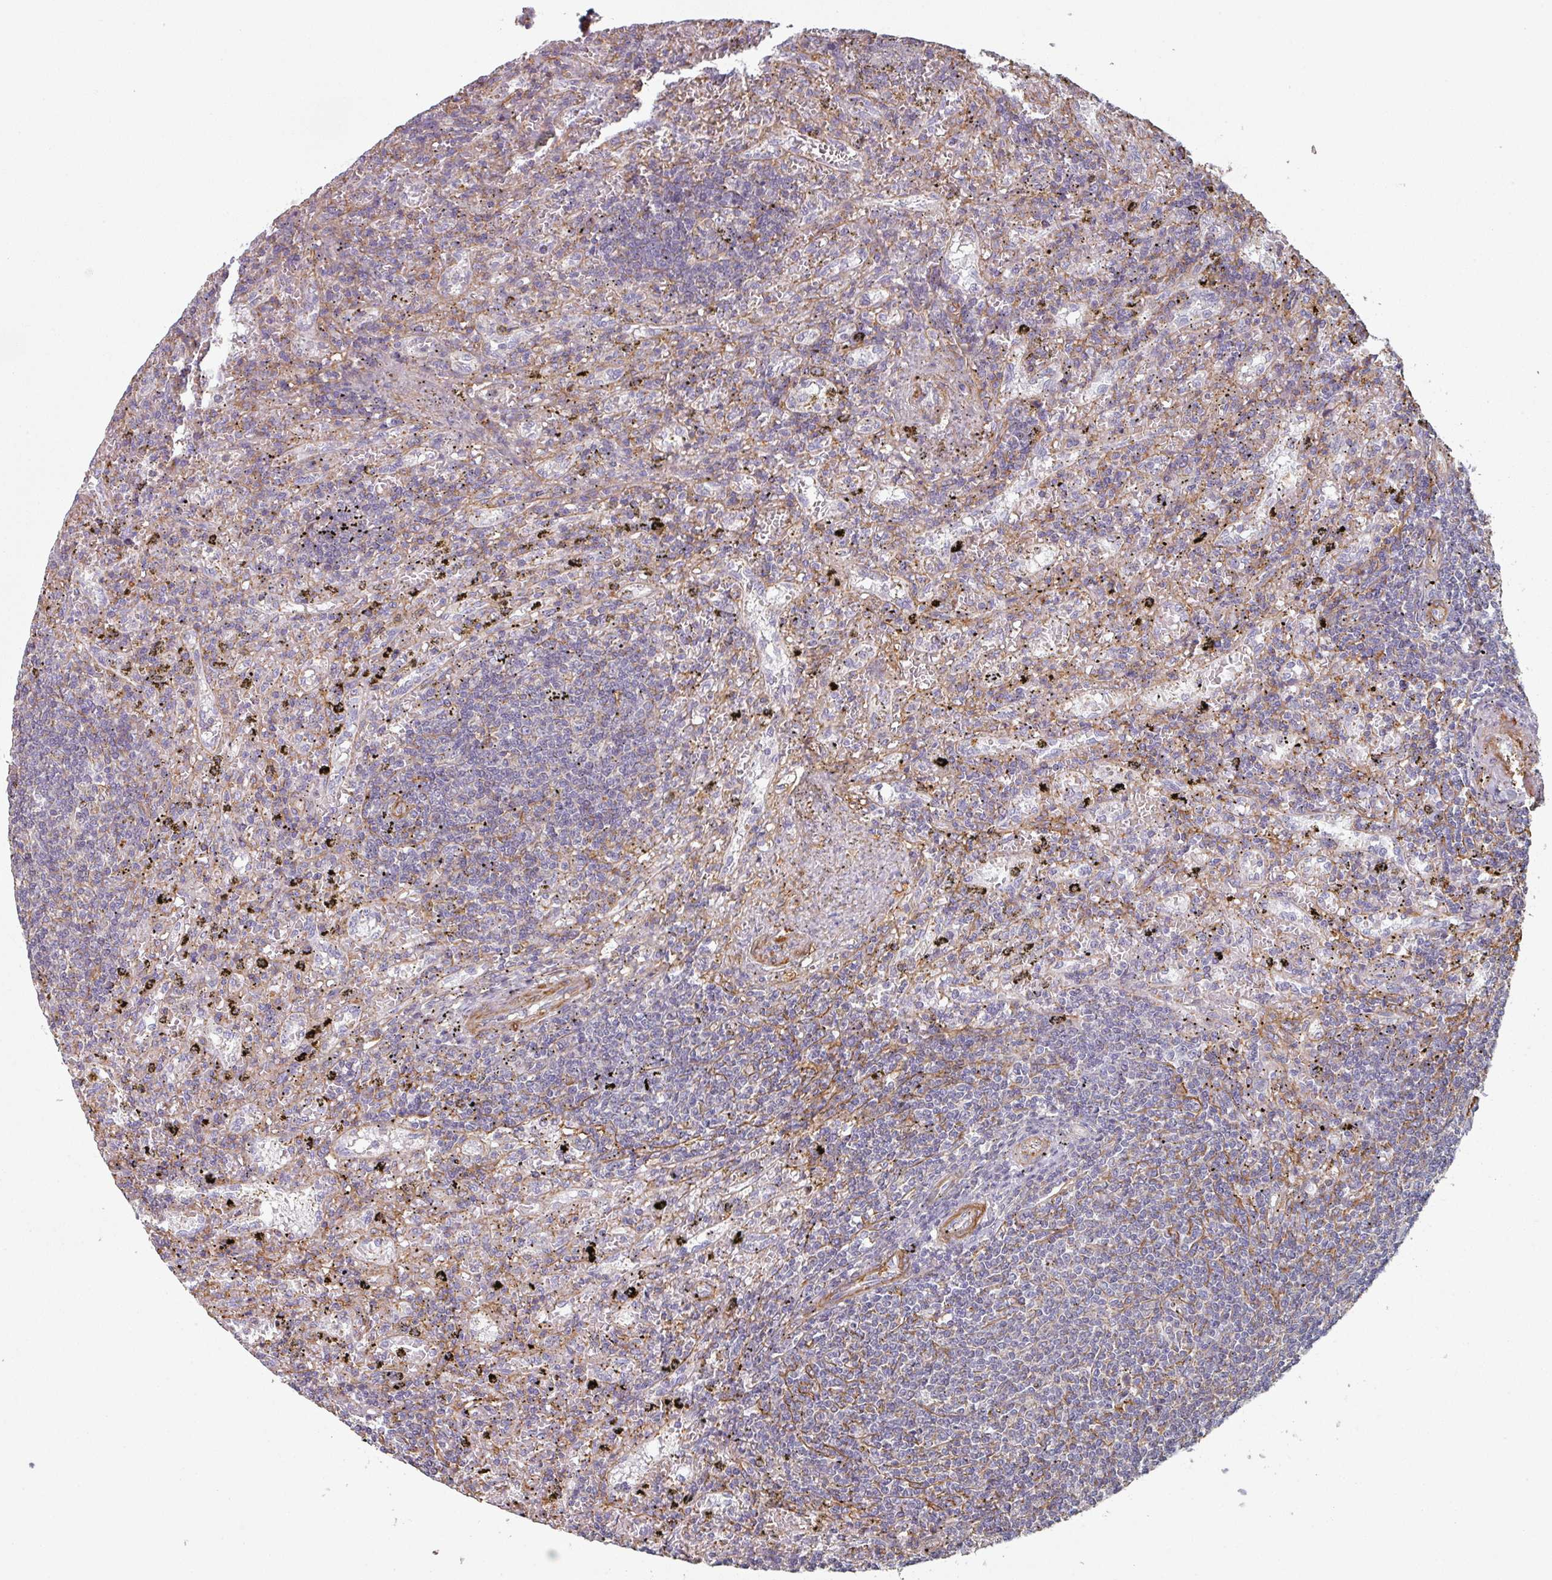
{"staining": {"intensity": "negative", "quantity": "none", "location": "none"}, "tissue": "lymphoma", "cell_type": "Tumor cells", "image_type": "cancer", "snomed": [{"axis": "morphology", "description": "Malignant lymphoma, non-Hodgkin's type, Low grade"}, {"axis": "topography", "description": "Spleen"}], "caption": "There is no significant staining in tumor cells of lymphoma.", "gene": "GSTA4", "patient": {"sex": "male", "age": 76}}